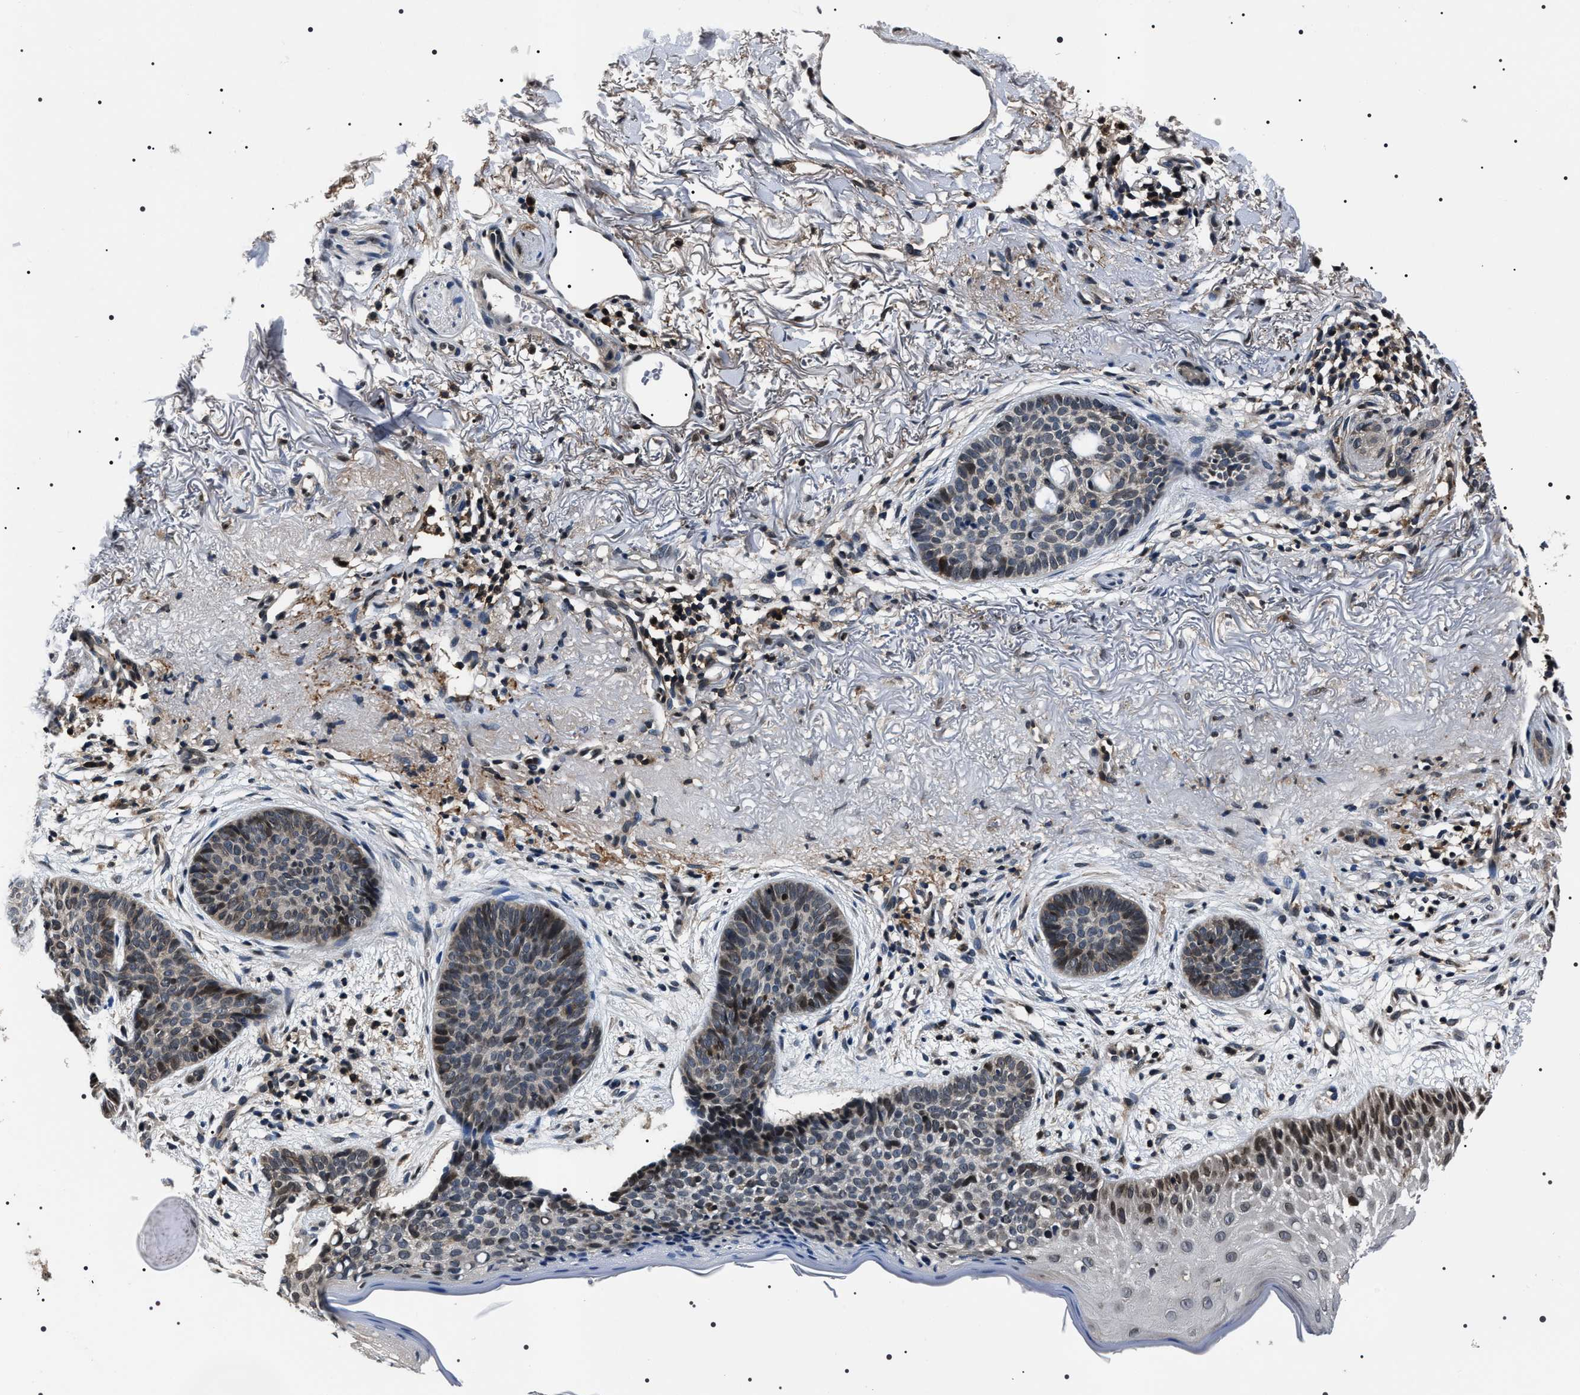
{"staining": {"intensity": "negative", "quantity": "none", "location": "none"}, "tissue": "skin cancer", "cell_type": "Tumor cells", "image_type": "cancer", "snomed": [{"axis": "morphology", "description": "Normal tissue, NOS"}, {"axis": "morphology", "description": "Basal cell carcinoma"}, {"axis": "topography", "description": "Skin"}], "caption": "Immunohistochemical staining of skin cancer demonstrates no significant positivity in tumor cells. (Stains: DAB immunohistochemistry with hematoxylin counter stain, Microscopy: brightfield microscopy at high magnification).", "gene": "SIPA1", "patient": {"sex": "female", "age": 70}}